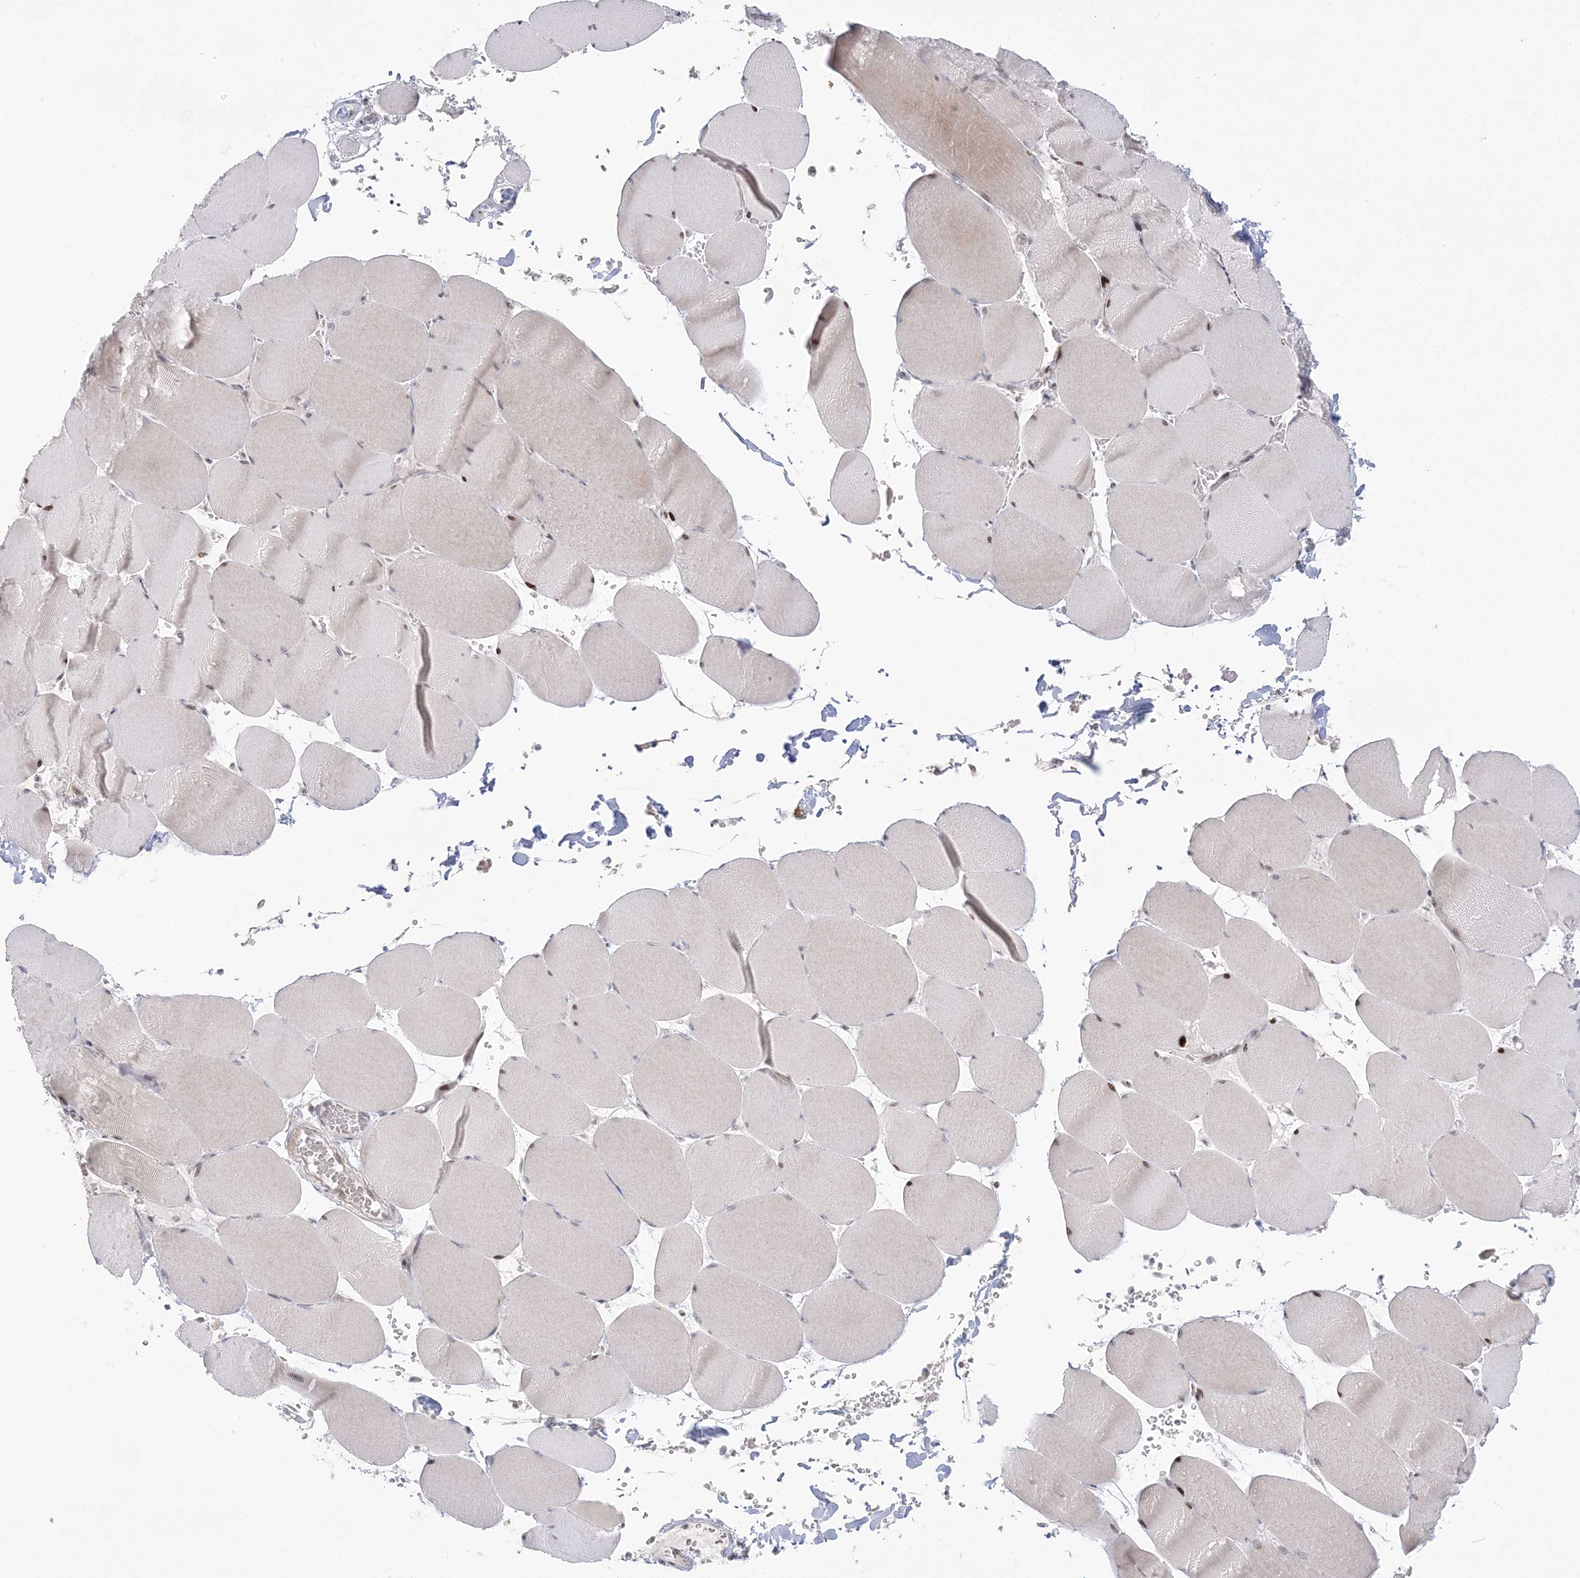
{"staining": {"intensity": "weak", "quantity": "<25%", "location": "cytoplasmic/membranous,nuclear"}, "tissue": "skeletal muscle", "cell_type": "Myocytes", "image_type": "normal", "snomed": [{"axis": "morphology", "description": "Normal tissue, NOS"}, {"axis": "topography", "description": "Skeletal muscle"}, {"axis": "topography", "description": "Head-Neck"}], "caption": "Immunohistochemical staining of unremarkable human skeletal muscle reveals no significant staining in myocytes.", "gene": "SH3BP4", "patient": {"sex": "male", "age": 66}}